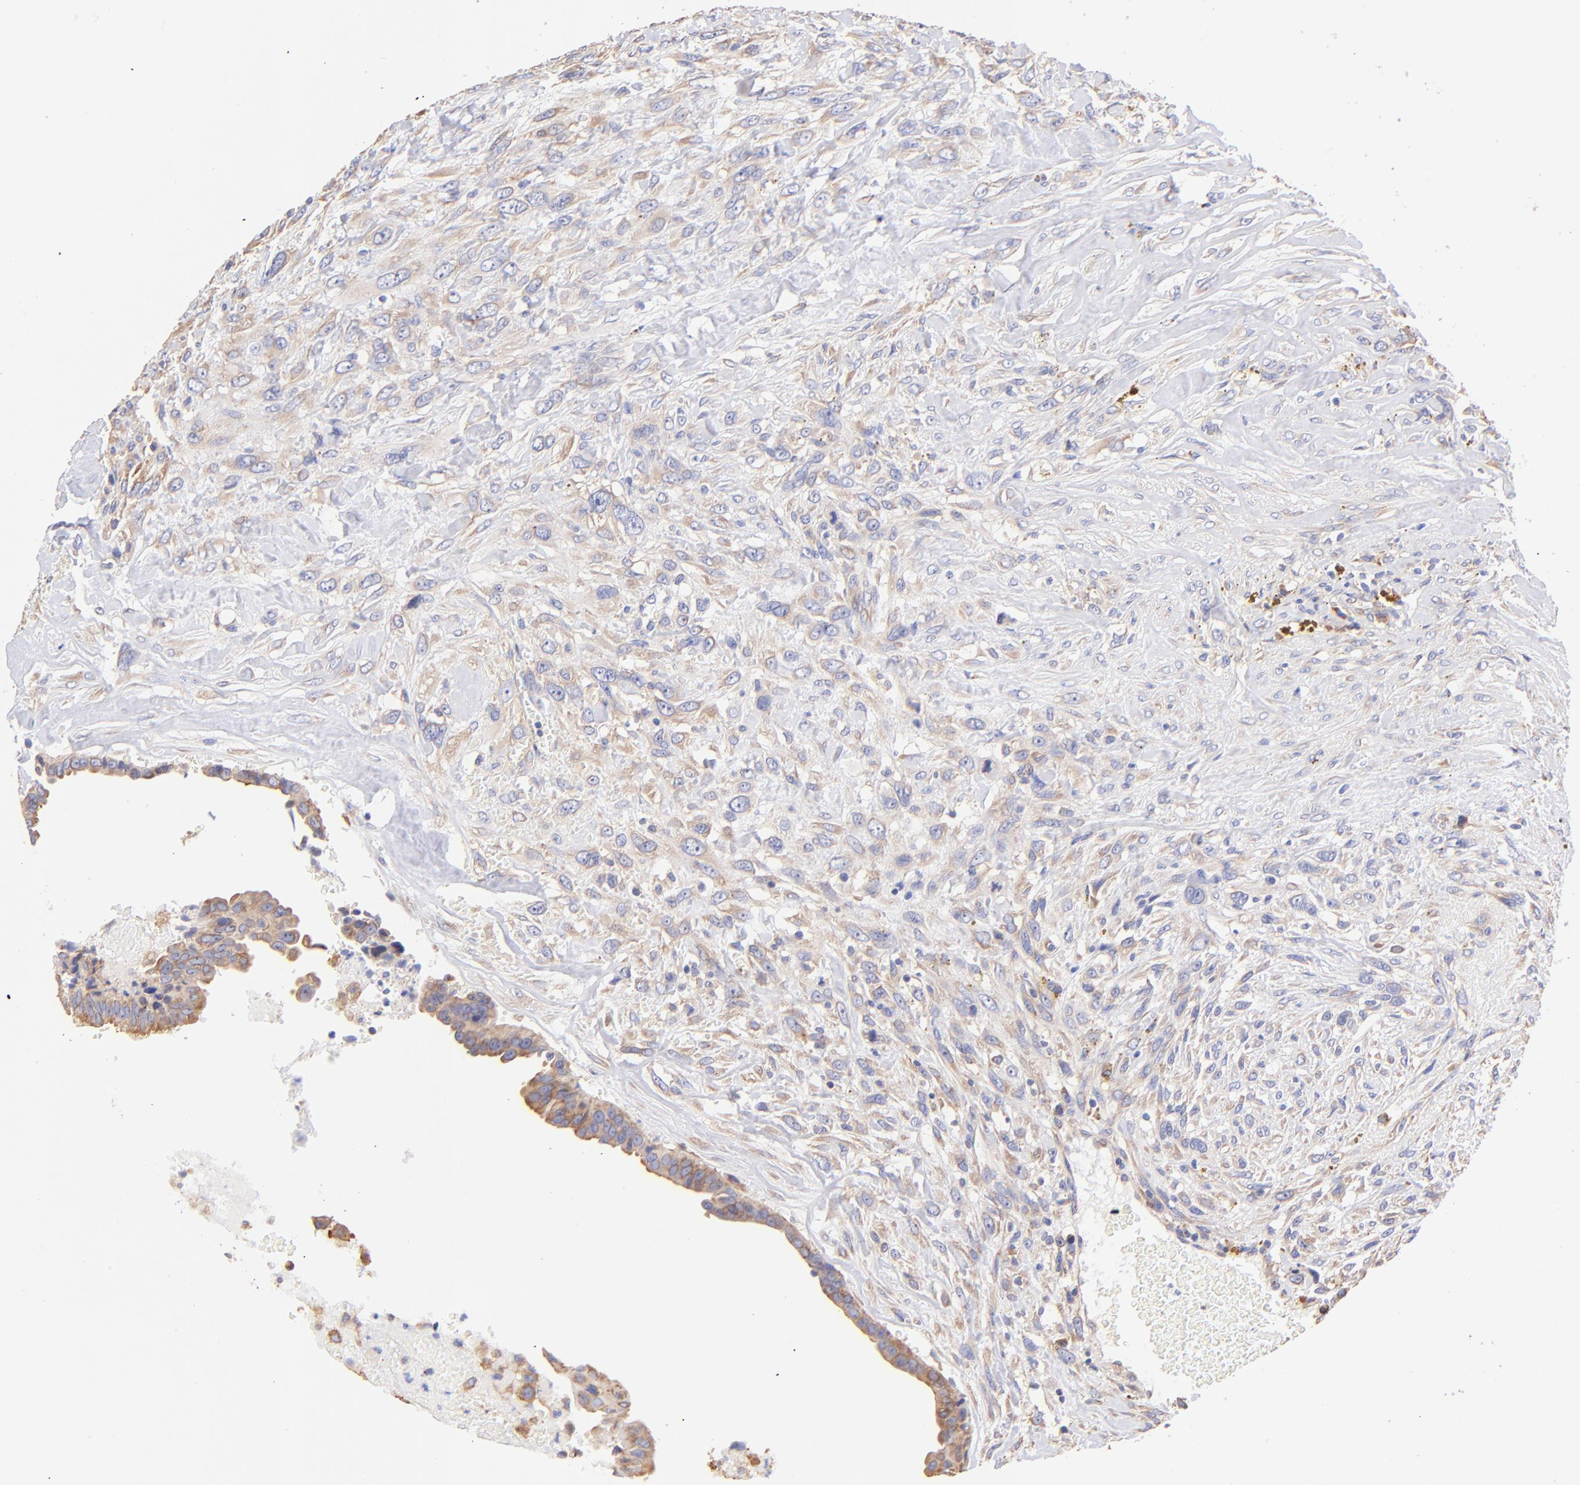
{"staining": {"intensity": "moderate", "quantity": "25%-75%", "location": "cytoplasmic/membranous"}, "tissue": "breast cancer", "cell_type": "Tumor cells", "image_type": "cancer", "snomed": [{"axis": "morphology", "description": "Neoplasm, malignant, NOS"}, {"axis": "topography", "description": "Breast"}], "caption": "Immunohistochemistry (IHC) photomicrograph of breast cancer stained for a protein (brown), which demonstrates medium levels of moderate cytoplasmic/membranous staining in approximately 25%-75% of tumor cells.", "gene": "RPL30", "patient": {"sex": "female", "age": 50}}